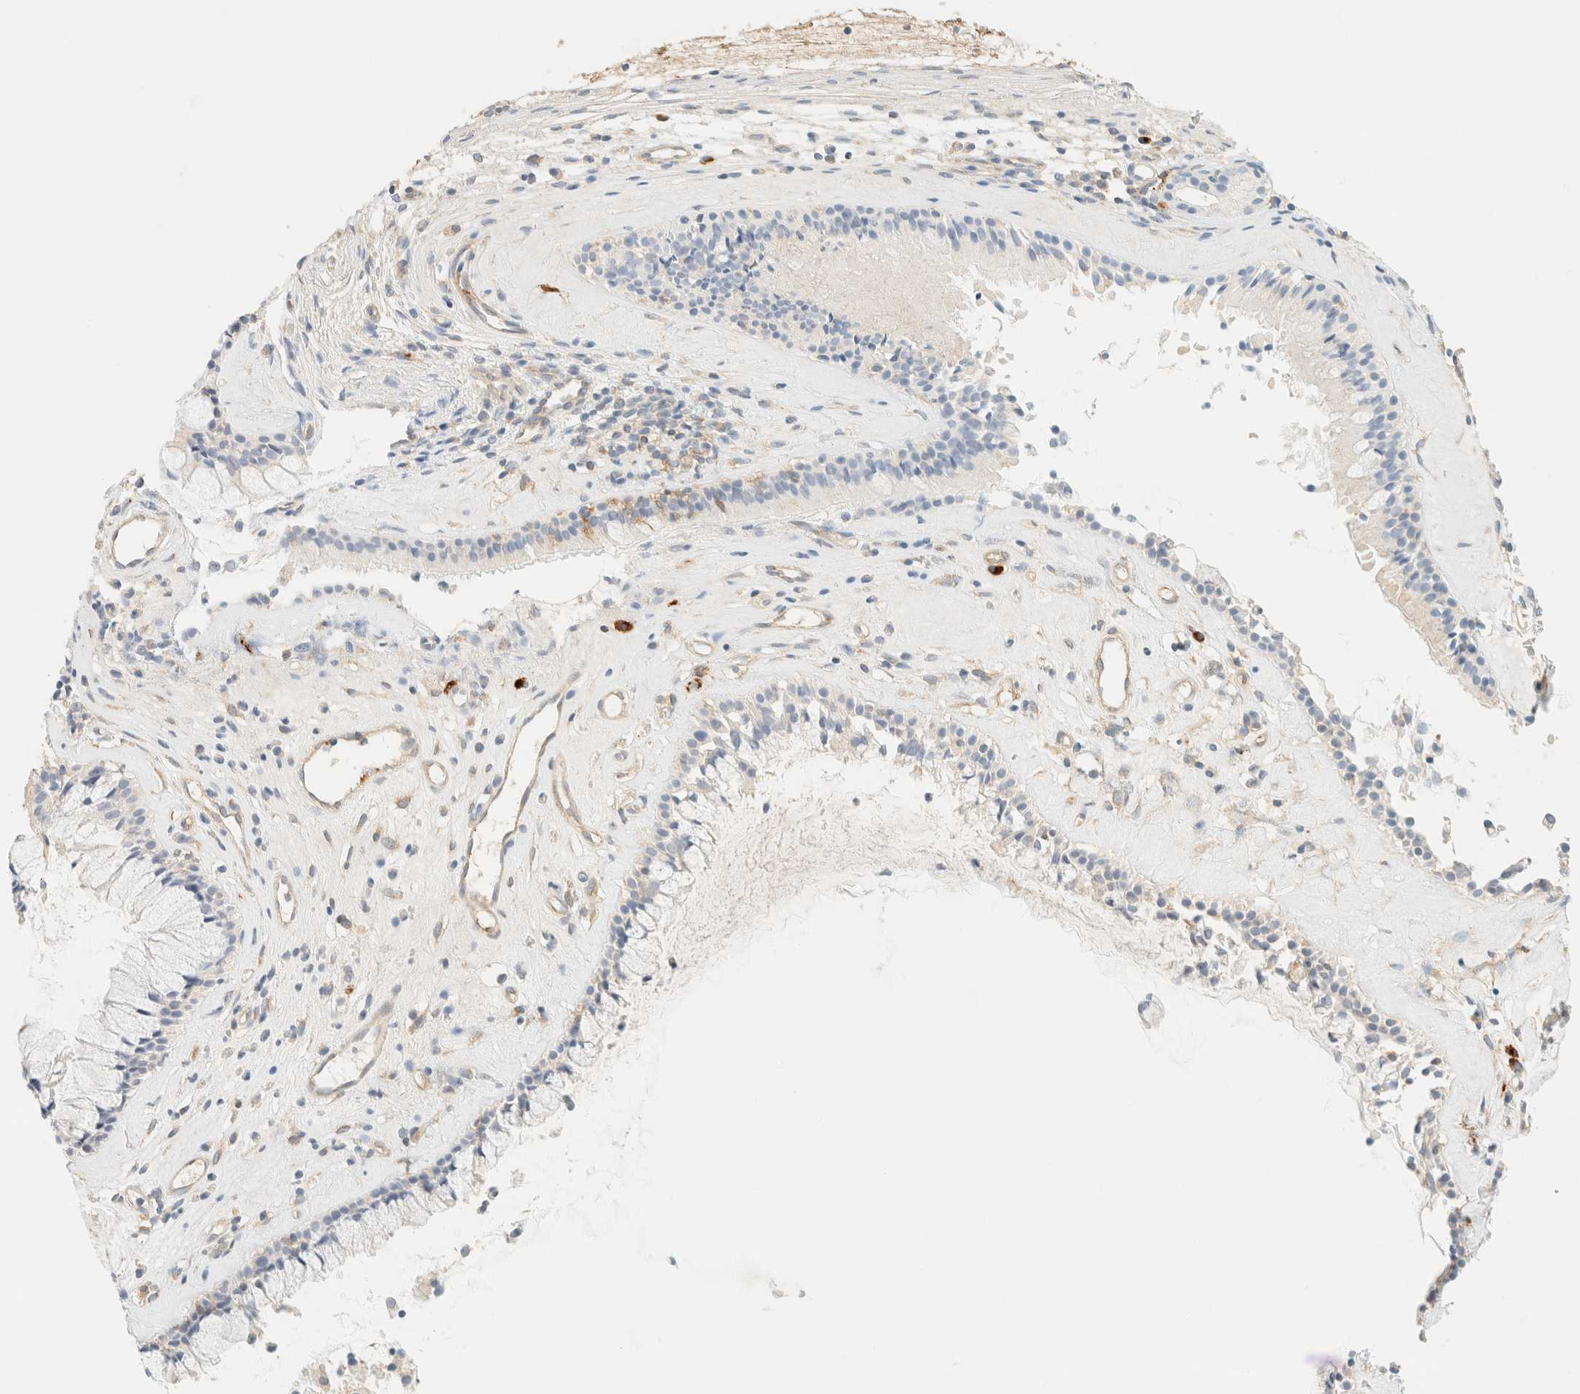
{"staining": {"intensity": "weak", "quantity": "<25%", "location": "cytoplasmic/membranous"}, "tissue": "nasopharynx", "cell_type": "Respiratory epithelial cells", "image_type": "normal", "snomed": [{"axis": "morphology", "description": "Normal tissue, NOS"}, {"axis": "topography", "description": "Nasopharynx"}], "caption": "A photomicrograph of nasopharynx stained for a protein demonstrates no brown staining in respiratory epithelial cells.", "gene": "FHOD1", "patient": {"sex": "female", "age": 42}}